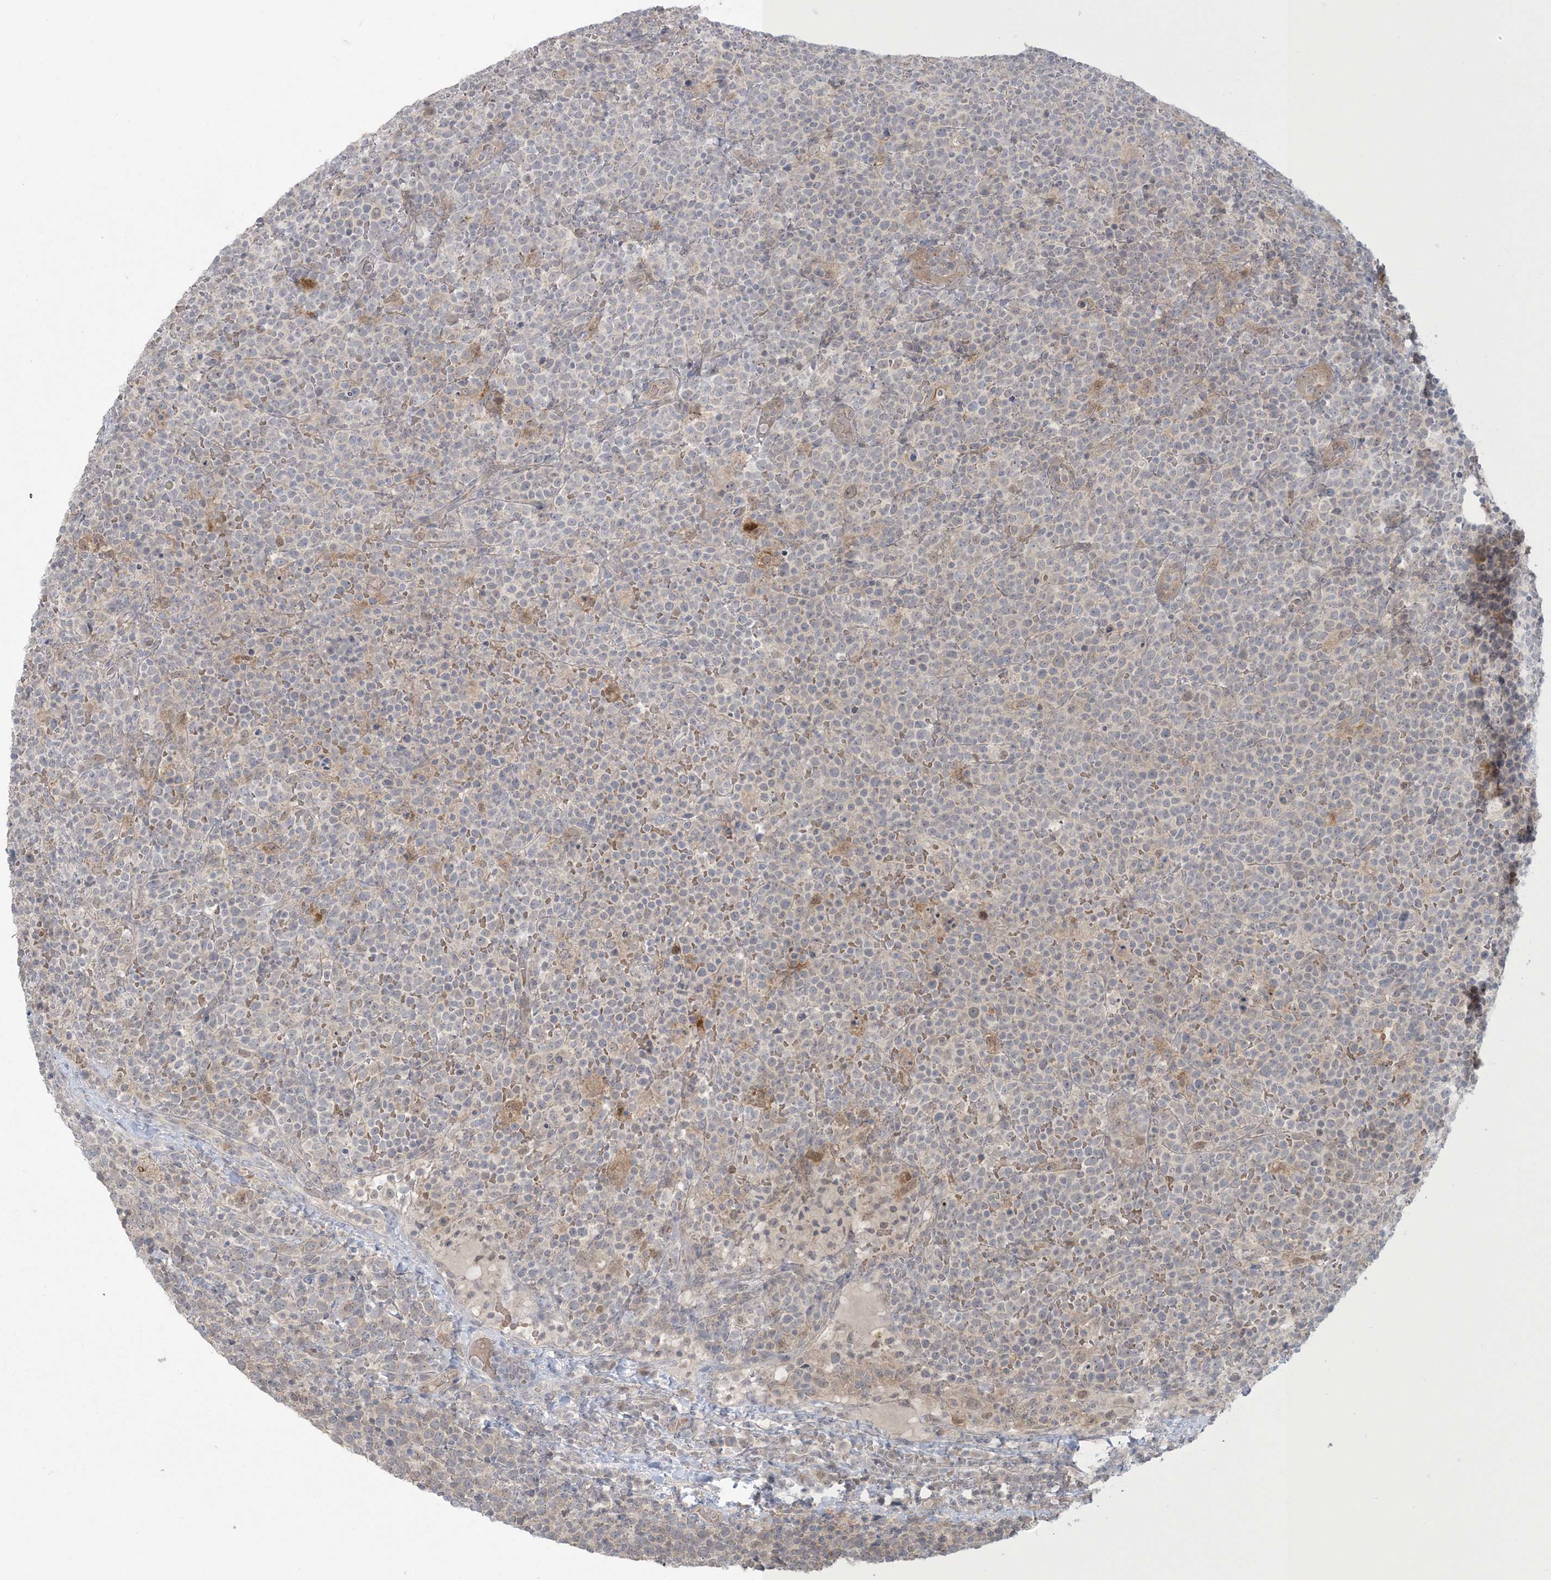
{"staining": {"intensity": "negative", "quantity": "none", "location": "none"}, "tissue": "lymphoma", "cell_type": "Tumor cells", "image_type": "cancer", "snomed": [{"axis": "morphology", "description": "Malignant lymphoma, non-Hodgkin's type, High grade"}, {"axis": "topography", "description": "Lymph node"}], "caption": "This is an immunohistochemistry photomicrograph of human lymphoma. There is no expression in tumor cells.", "gene": "NRBP2", "patient": {"sex": "male", "age": 61}}